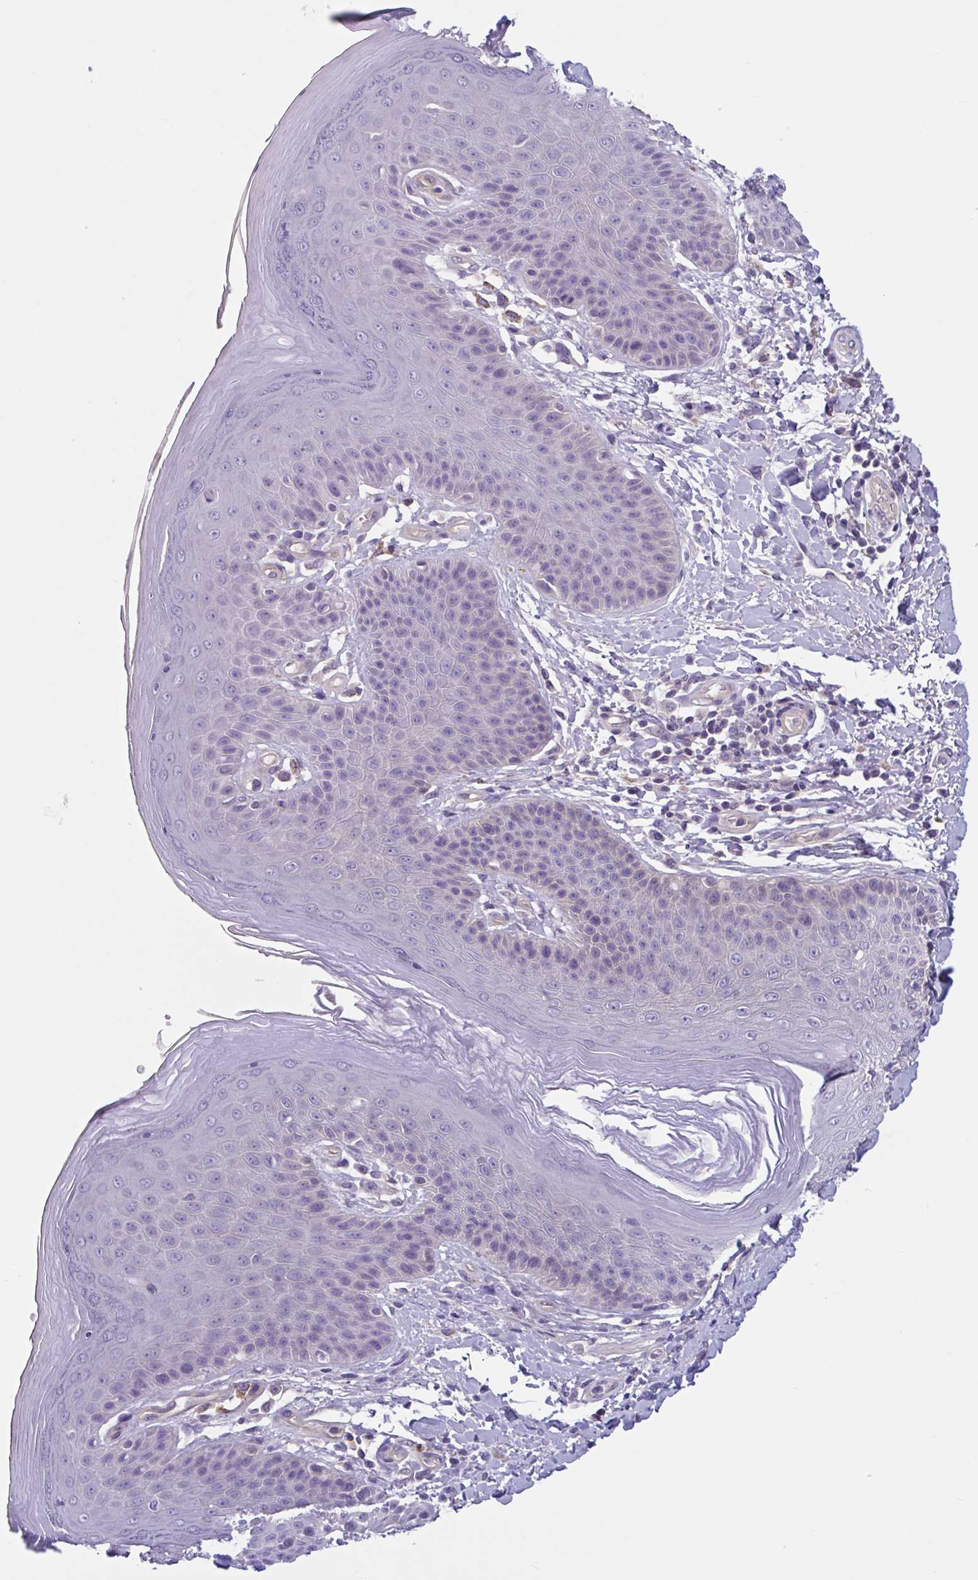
{"staining": {"intensity": "weak", "quantity": "<25%", "location": "cytoplasmic/membranous"}, "tissue": "skin", "cell_type": "Epidermal cells", "image_type": "normal", "snomed": [{"axis": "morphology", "description": "Normal tissue, NOS"}, {"axis": "topography", "description": "Peripheral nerve tissue"}], "caption": "Immunohistochemistry photomicrograph of unremarkable human skin stained for a protein (brown), which reveals no staining in epidermal cells. (Stains: DAB (3,3'-diaminobenzidine) immunohistochemistry (IHC) with hematoxylin counter stain, Microscopy: brightfield microscopy at high magnification).", "gene": "TTC7B", "patient": {"sex": "male", "age": 51}}